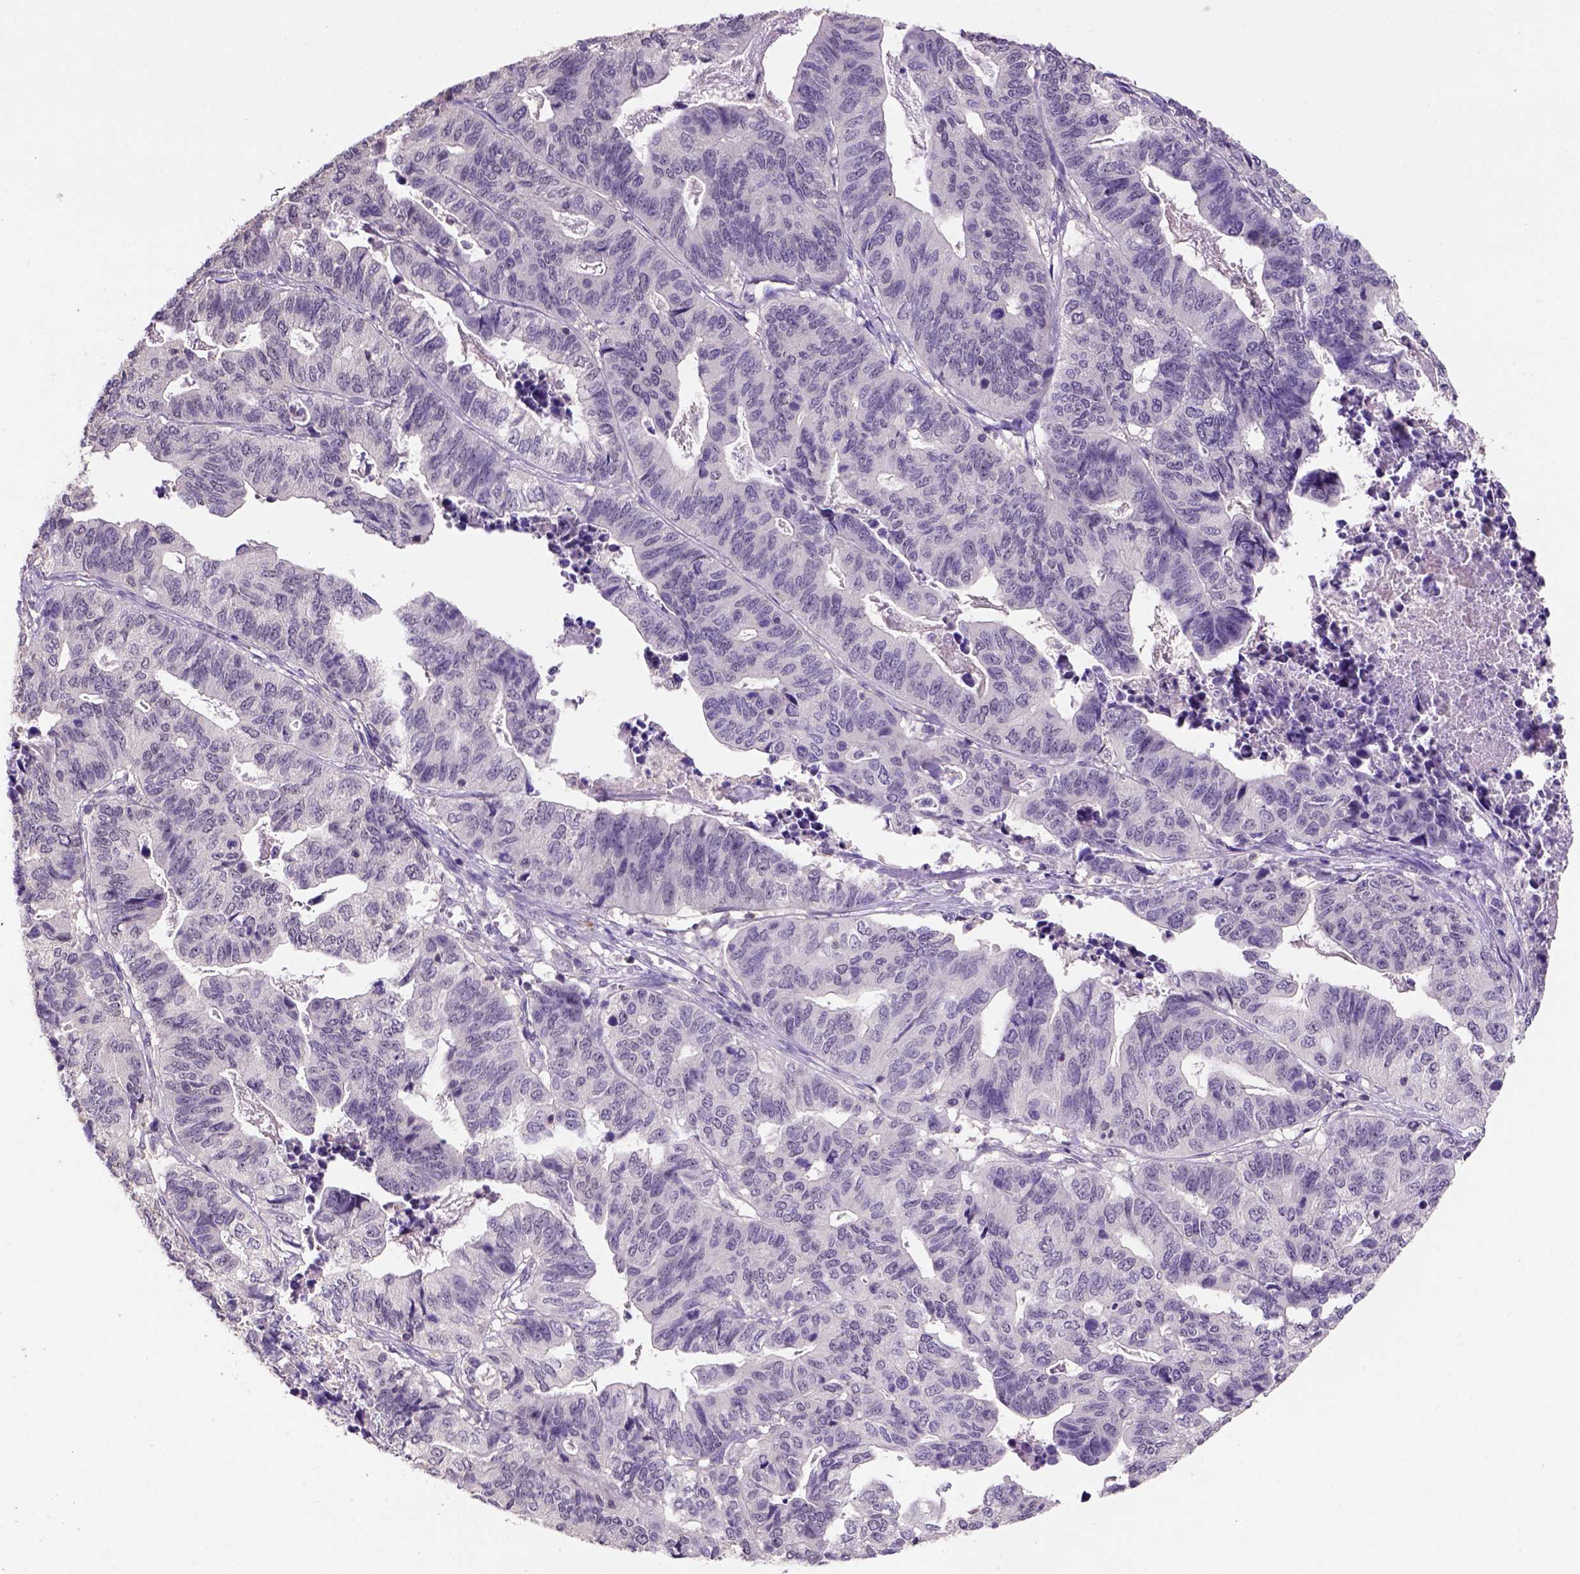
{"staining": {"intensity": "negative", "quantity": "none", "location": "none"}, "tissue": "stomach cancer", "cell_type": "Tumor cells", "image_type": "cancer", "snomed": [{"axis": "morphology", "description": "Adenocarcinoma, NOS"}, {"axis": "topography", "description": "Stomach, upper"}], "caption": "Histopathology image shows no protein staining in tumor cells of stomach cancer tissue.", "gene": "SCML4", "patient": {"sex": "female", "age": 67}}